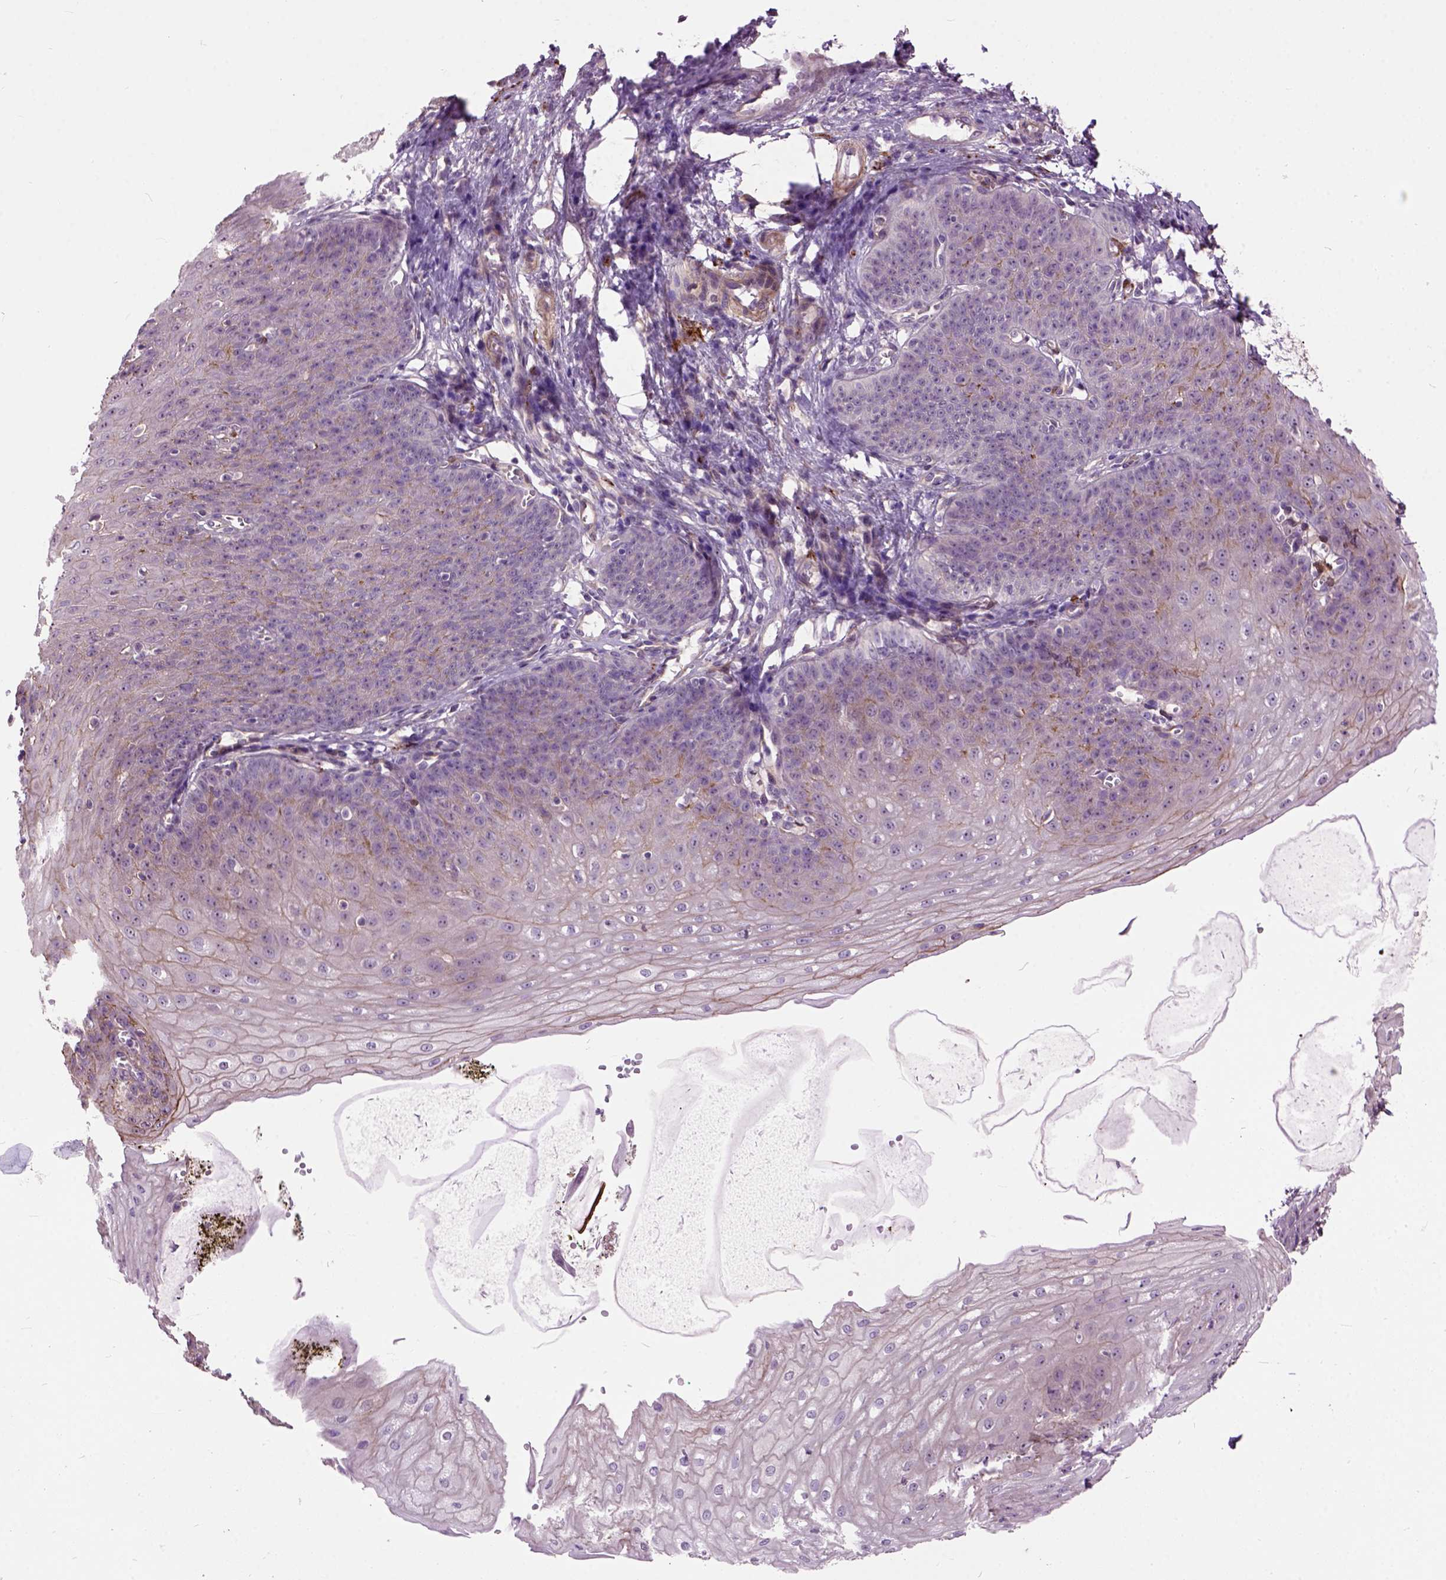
{"staining": {"intensity": "moderate", "quantity": "25%-75%", "location": "cytoplasmic/membranous"}, "tissue": "esophagus", "cell_type": "Squamous epithelial cells", "image_type": "normal", "snomed": [{"axis": "morphology", "description": "Normal tissue, NOS"}, {"axis": "topography", "description": "Esophagus"}], "caption": "Protein analysis of normal esophagus reveals moderate cytoplasmic/membranous positivity in approximately 25%-75% of squamous epithelial cells. (Stains: DAB (3,3'-diaminobenzidine) in brown, nuclei in blue, Microscopy: brightfield microscopy at high magnification).", "gene": "MAPT", "patient": {"sex": "male", "age": 71}}